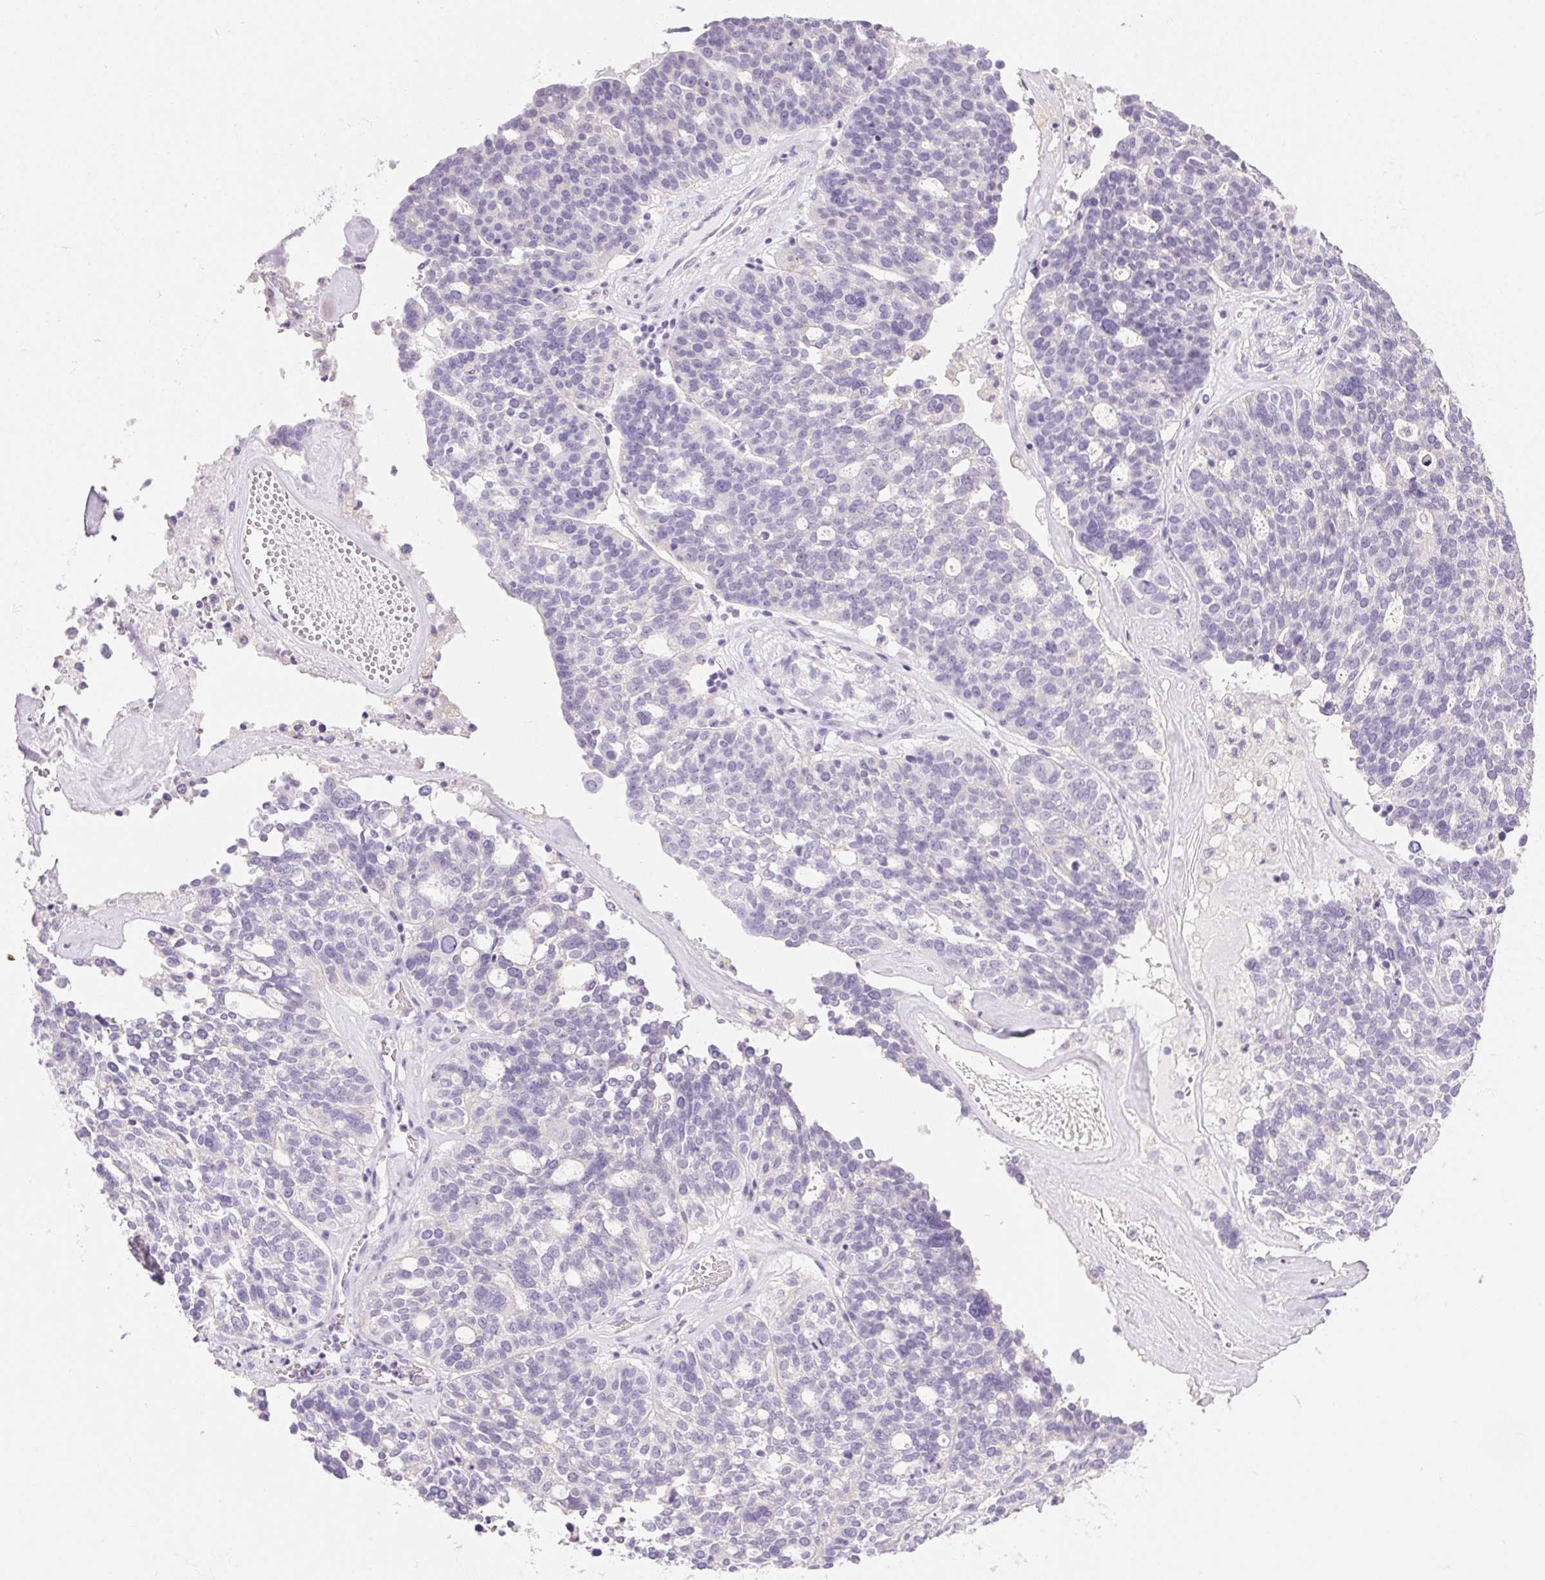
{"staining": {"intensity": "negative", "quantity": "none", "location": "none"}, "tissue": "ovarian cancer", "cell_type": "Tumor cells", "image_type": "cancer", "snomed": [{"axis": "morphology", "description": "Cystadenocarcinoma, serous, NOS"}, {"axis": "topography", "description": "Ovary"}], "caption": "Serous cystadenocarcinoma (ovarian) stained for a protein using IHC shows no positivity tumor cells.", "gene": "ATP6V1G3", "patient": {"sex": "female", "age": 59}}